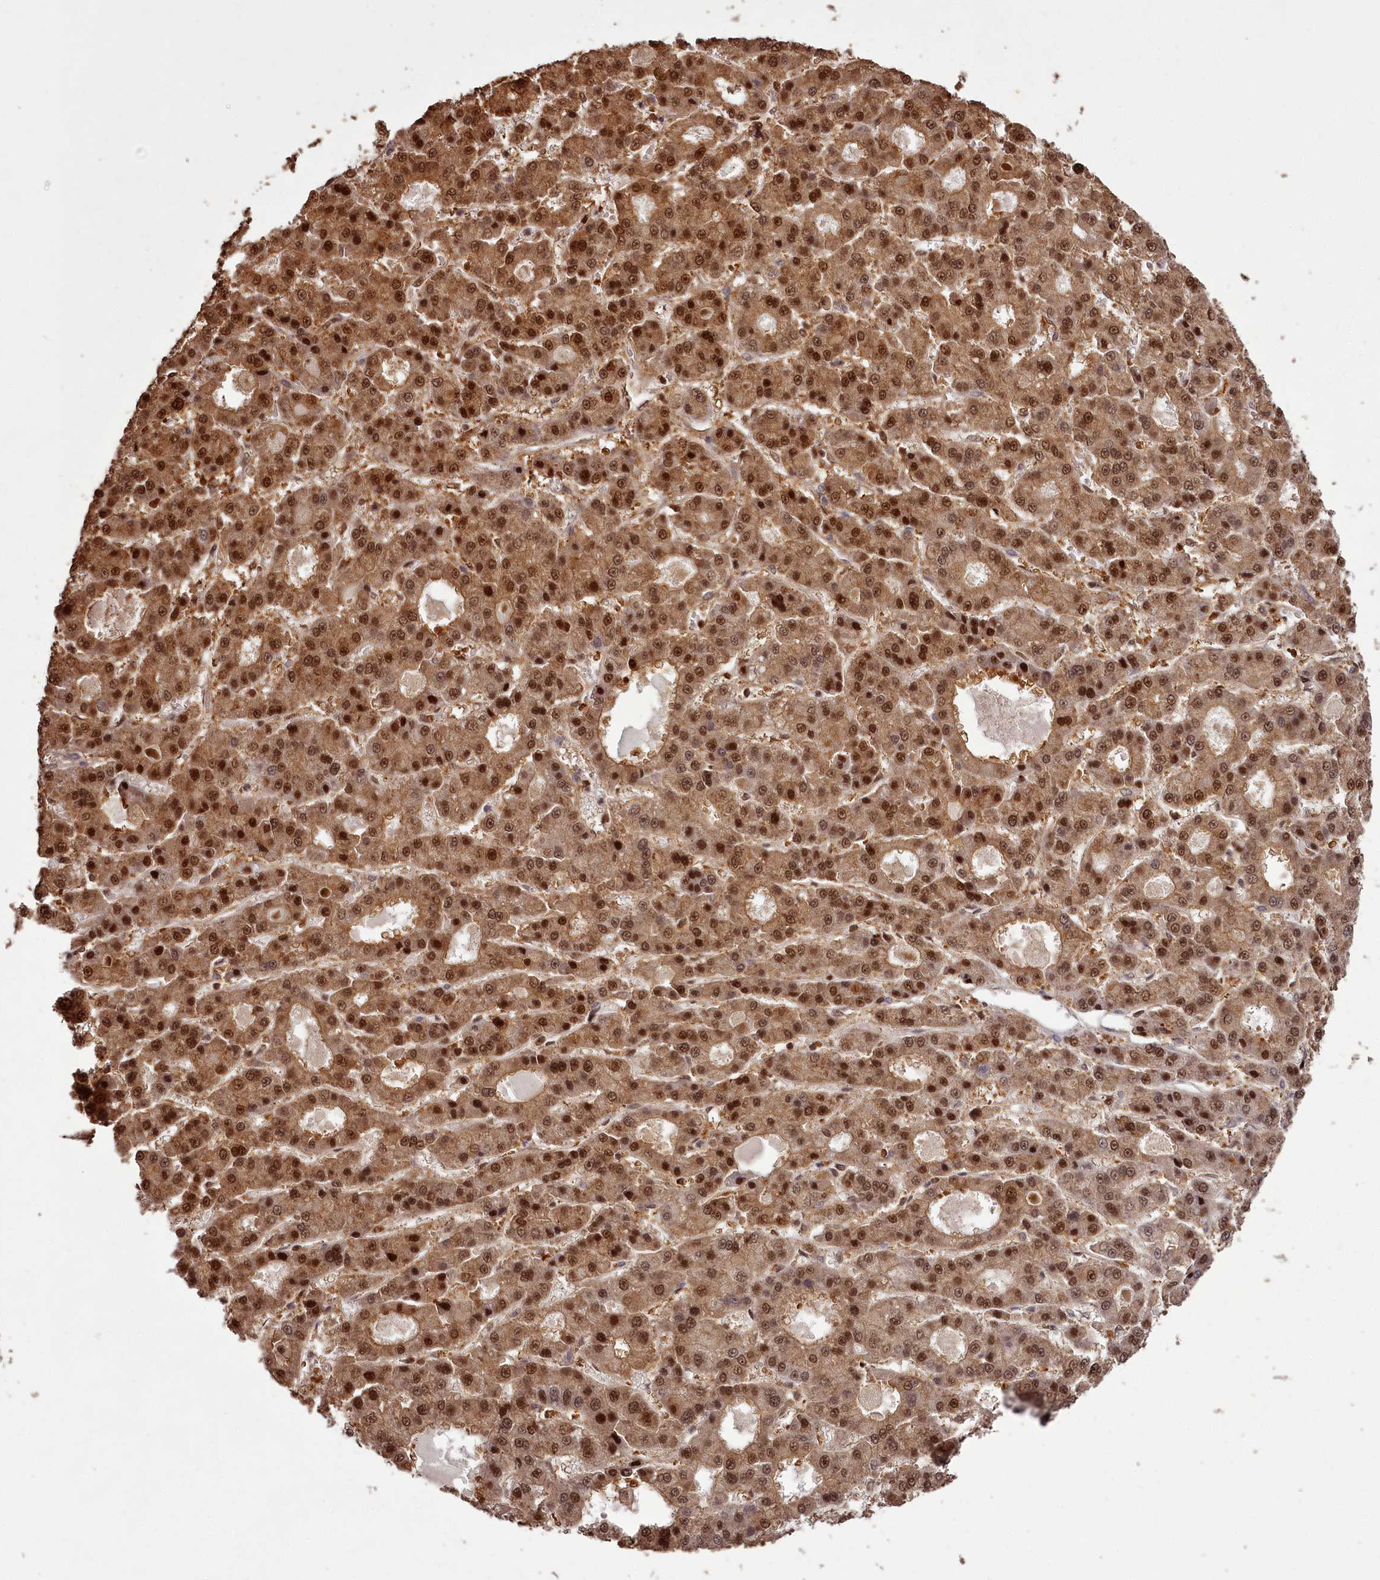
{"staining": {"intensity": "strong", "quantity": ">75%", "location": "cytoplasmic/membranous,nuclear"}, "tissue": "liver cancer", "cell_type": "Tumor cells", "image_type": "cancer", "snomed": [{"axis": "morphology", "description": "Carcinoma, Hepatocellular, NOS"}, {"axis": "topography", "description": "Liver"}], "caption": "Strong cytoplasmic/membranous and nuclear protein positivity is identified in approximately >75% of tumor cells in liver cancer (hepatocellular carcinoma).", "gene": "NPRL2", "patient": {"sex": "male", "age": 70}}